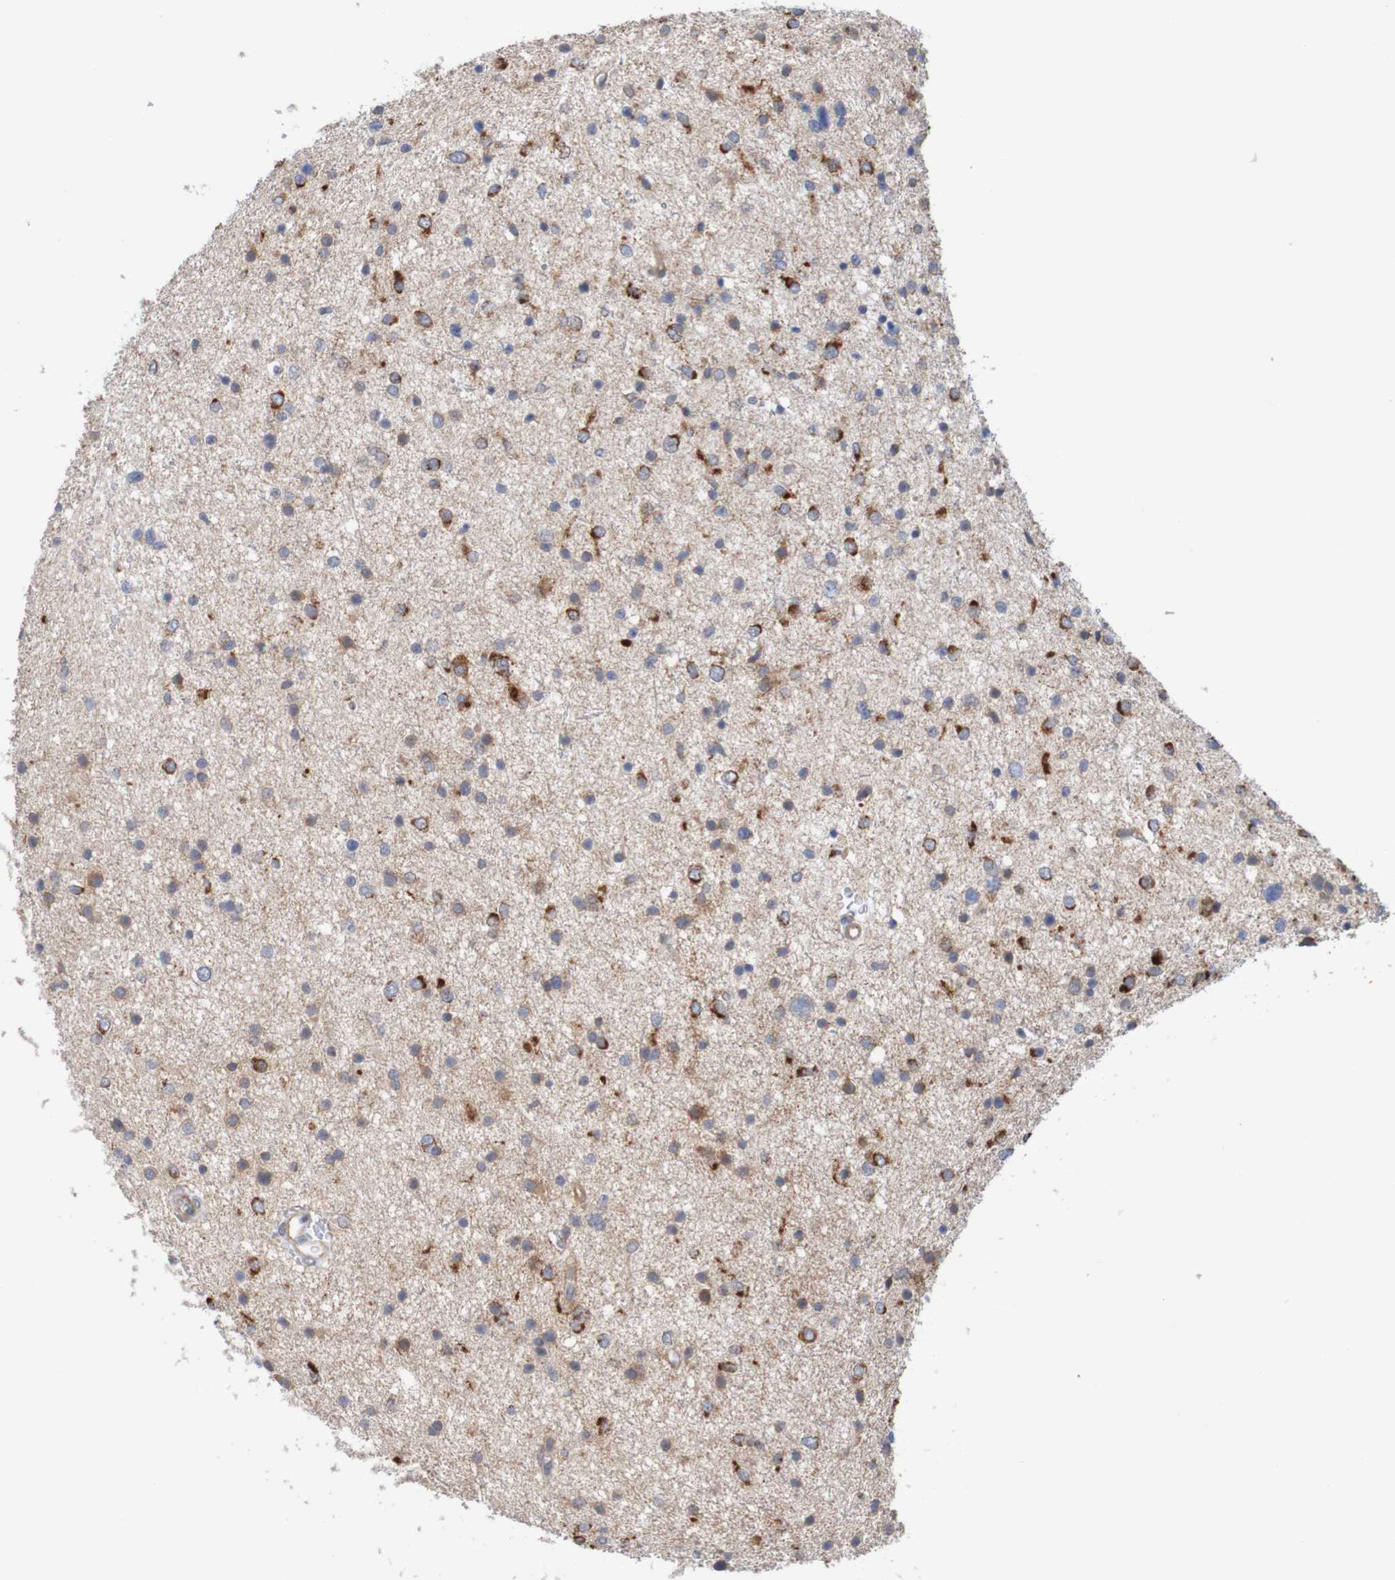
{"staining": {"intensity": "strong", "quantity": "25%-75%", "location": "cytoplasmic/membranous"}, "tissue": "glioma", "cell_type": "Tumor cells", "image_type": "cancer", "snomed": [{"axis": "morphology", "description": "Glioma, malignant, Low grade"}, {"axis": "topography", "description": "Brain"}], "caption": "The image displays staining of glioma, revealing strong cytoplasmic/membranous protein positivity (brown color) within tumor cells.", "gene": "NAV2", "patient": {"sex": "female", "age": 37}}